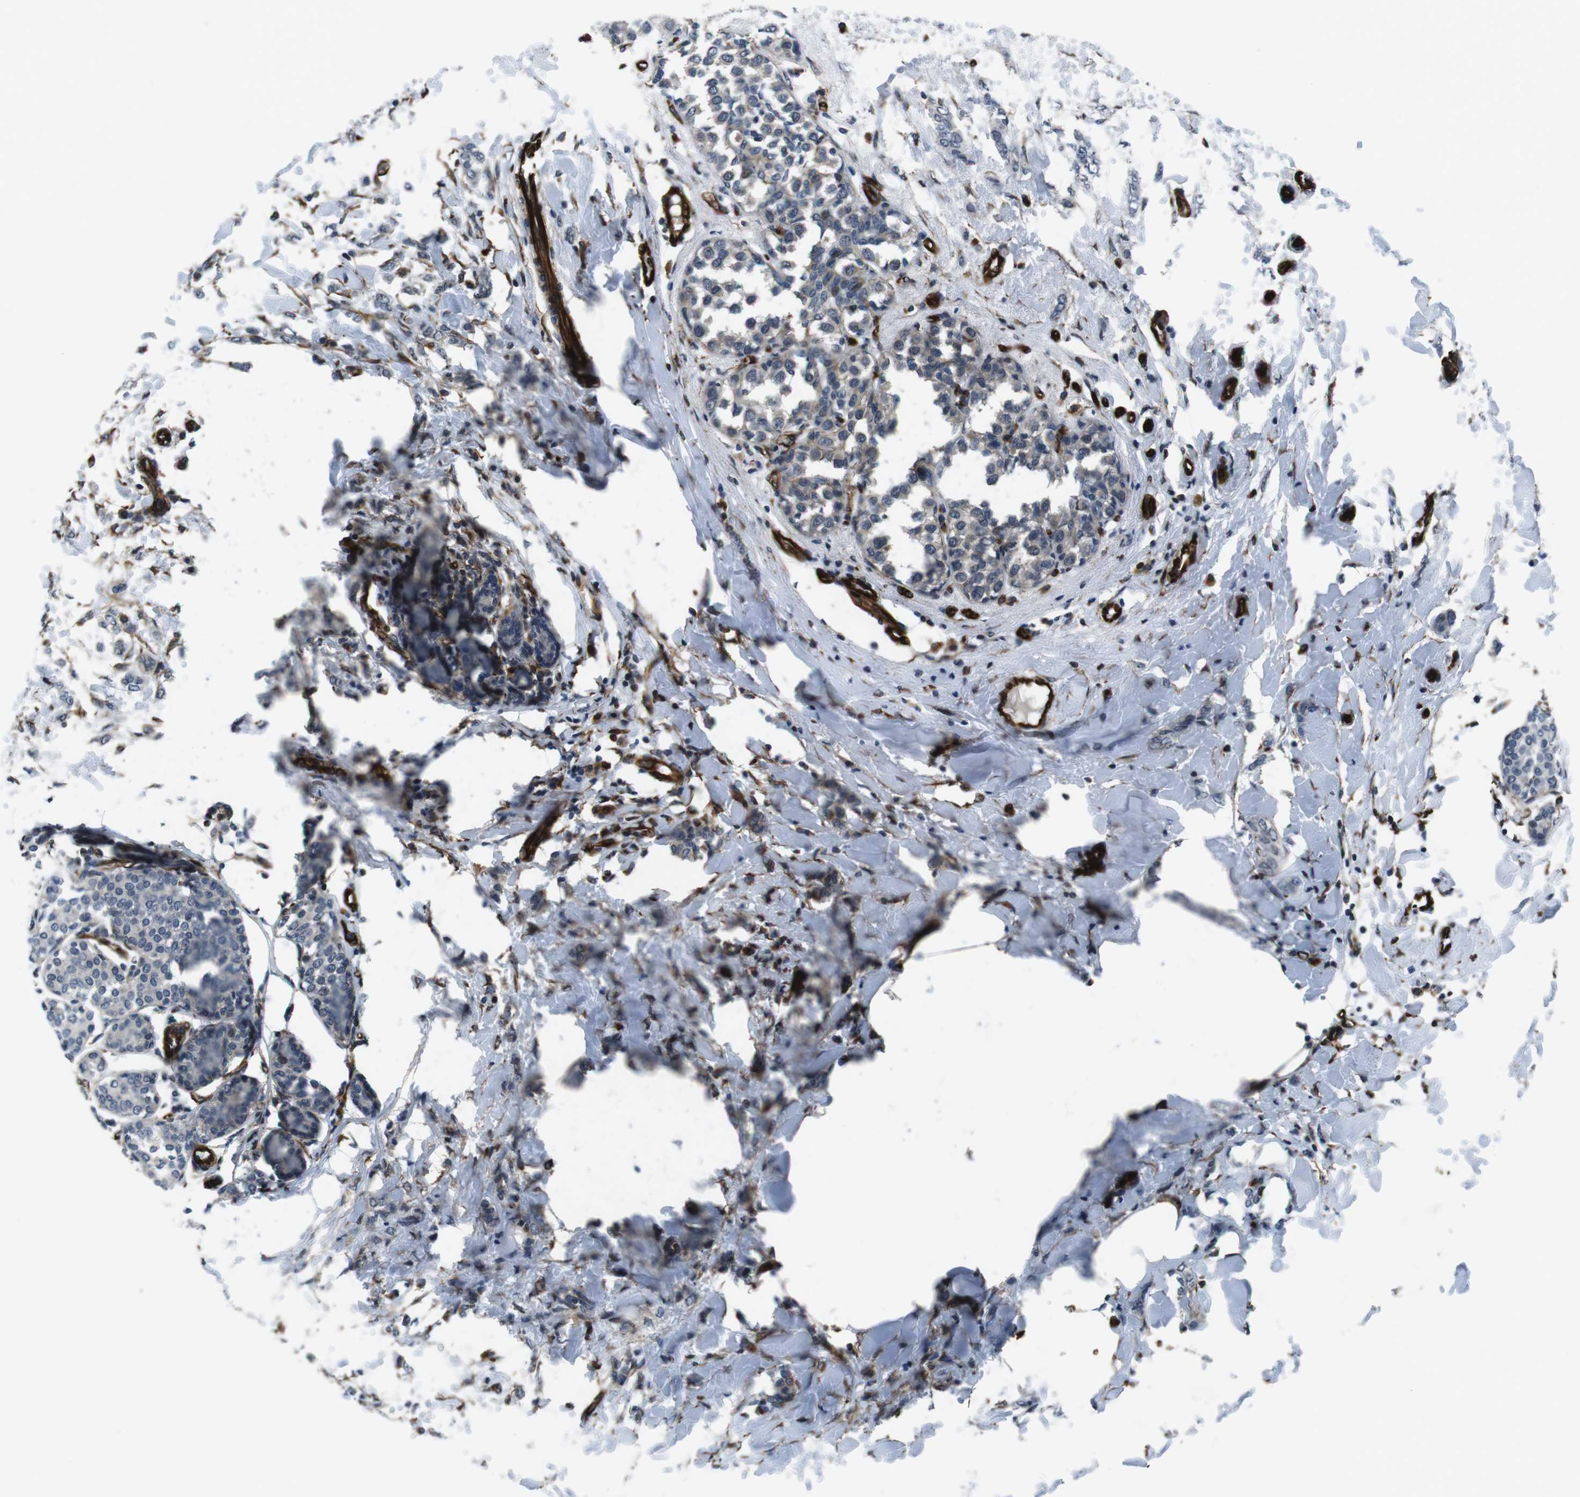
{"staining": {"intensity": "negative", "quantity": "none", "location": "none"}, "tissue": "breast cancer", "cell_type": "Tumor cells", "image_type": "cancer", "snomed": [{"axis": "morphology", "description": "Lobular carcinoma, in situ"}, {"axis": "morphology", "description": "Lobular carcinoma"}, {"axis": "topography", "description": "Breast"}], "caption": "A high-resolution histopathology image shows IHC staining of breast lobular carcinoma in situ, which reveals no significant positivity in tumor cells.", "gene": "LRRC49", "patient": {"sex": "female", "age": 41}}